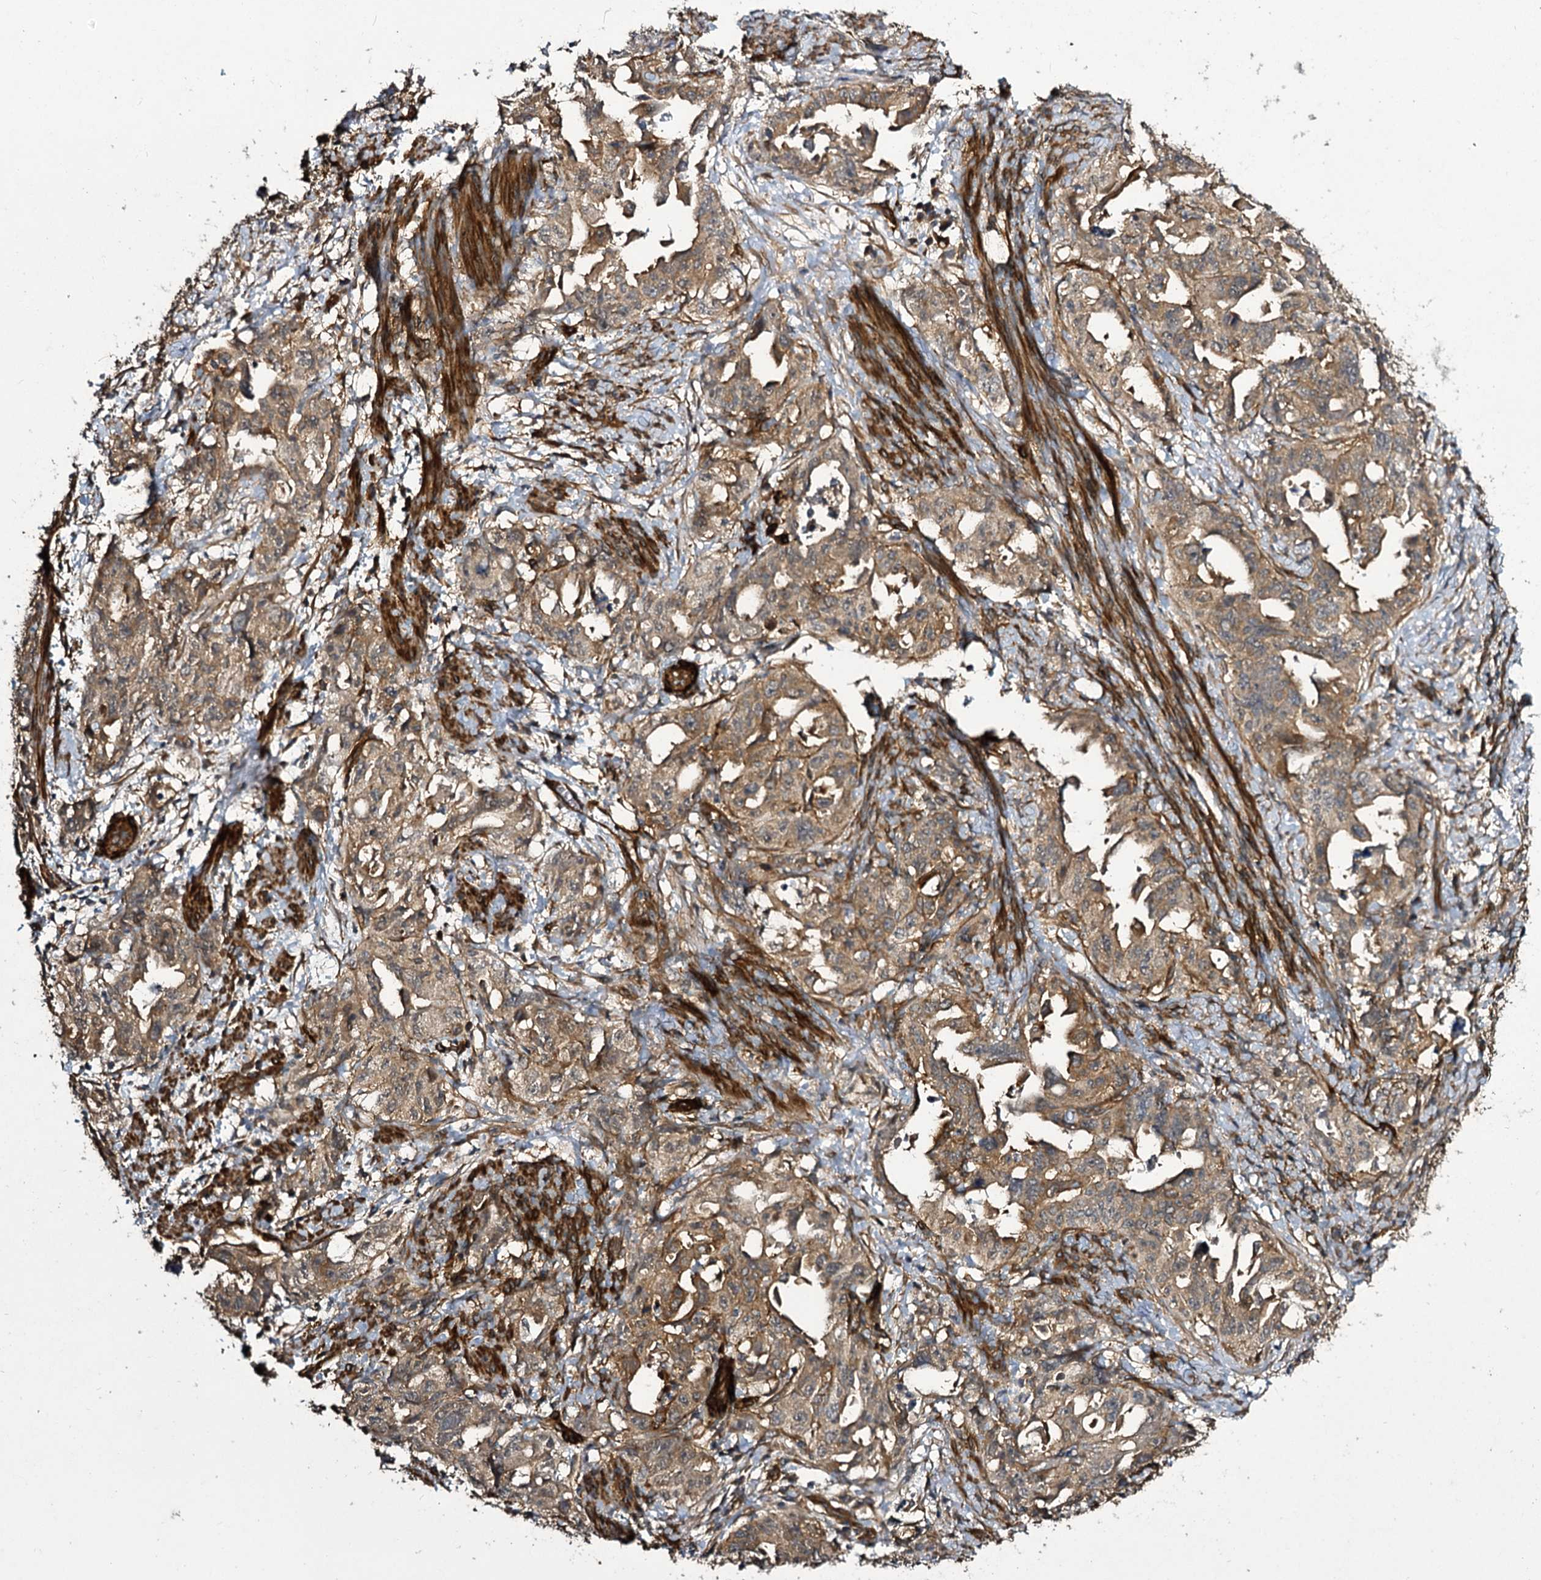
{"staining": {"intensity": "moderate", "quantity": ">75%", "location": "cytoplasmic/membranous"}, "tissue": "endometrial cancer", "cell_type": "Tumor cells", "image_type": "cancer", "snomed": [{"axis": "morphology", "description": "Adenocarcinoma, NOS"}, {"axis": "topography", "description": "Endometrium"}], "caption": "Approximately >75% of tumor cells in human endometrial cancer exhibit moderate cytoplasmic/membranous protein expression as visualized by brown immunohistochemical staining.", "gene": "MYO1C", "patient": {"sex": "female", "age": 65}}